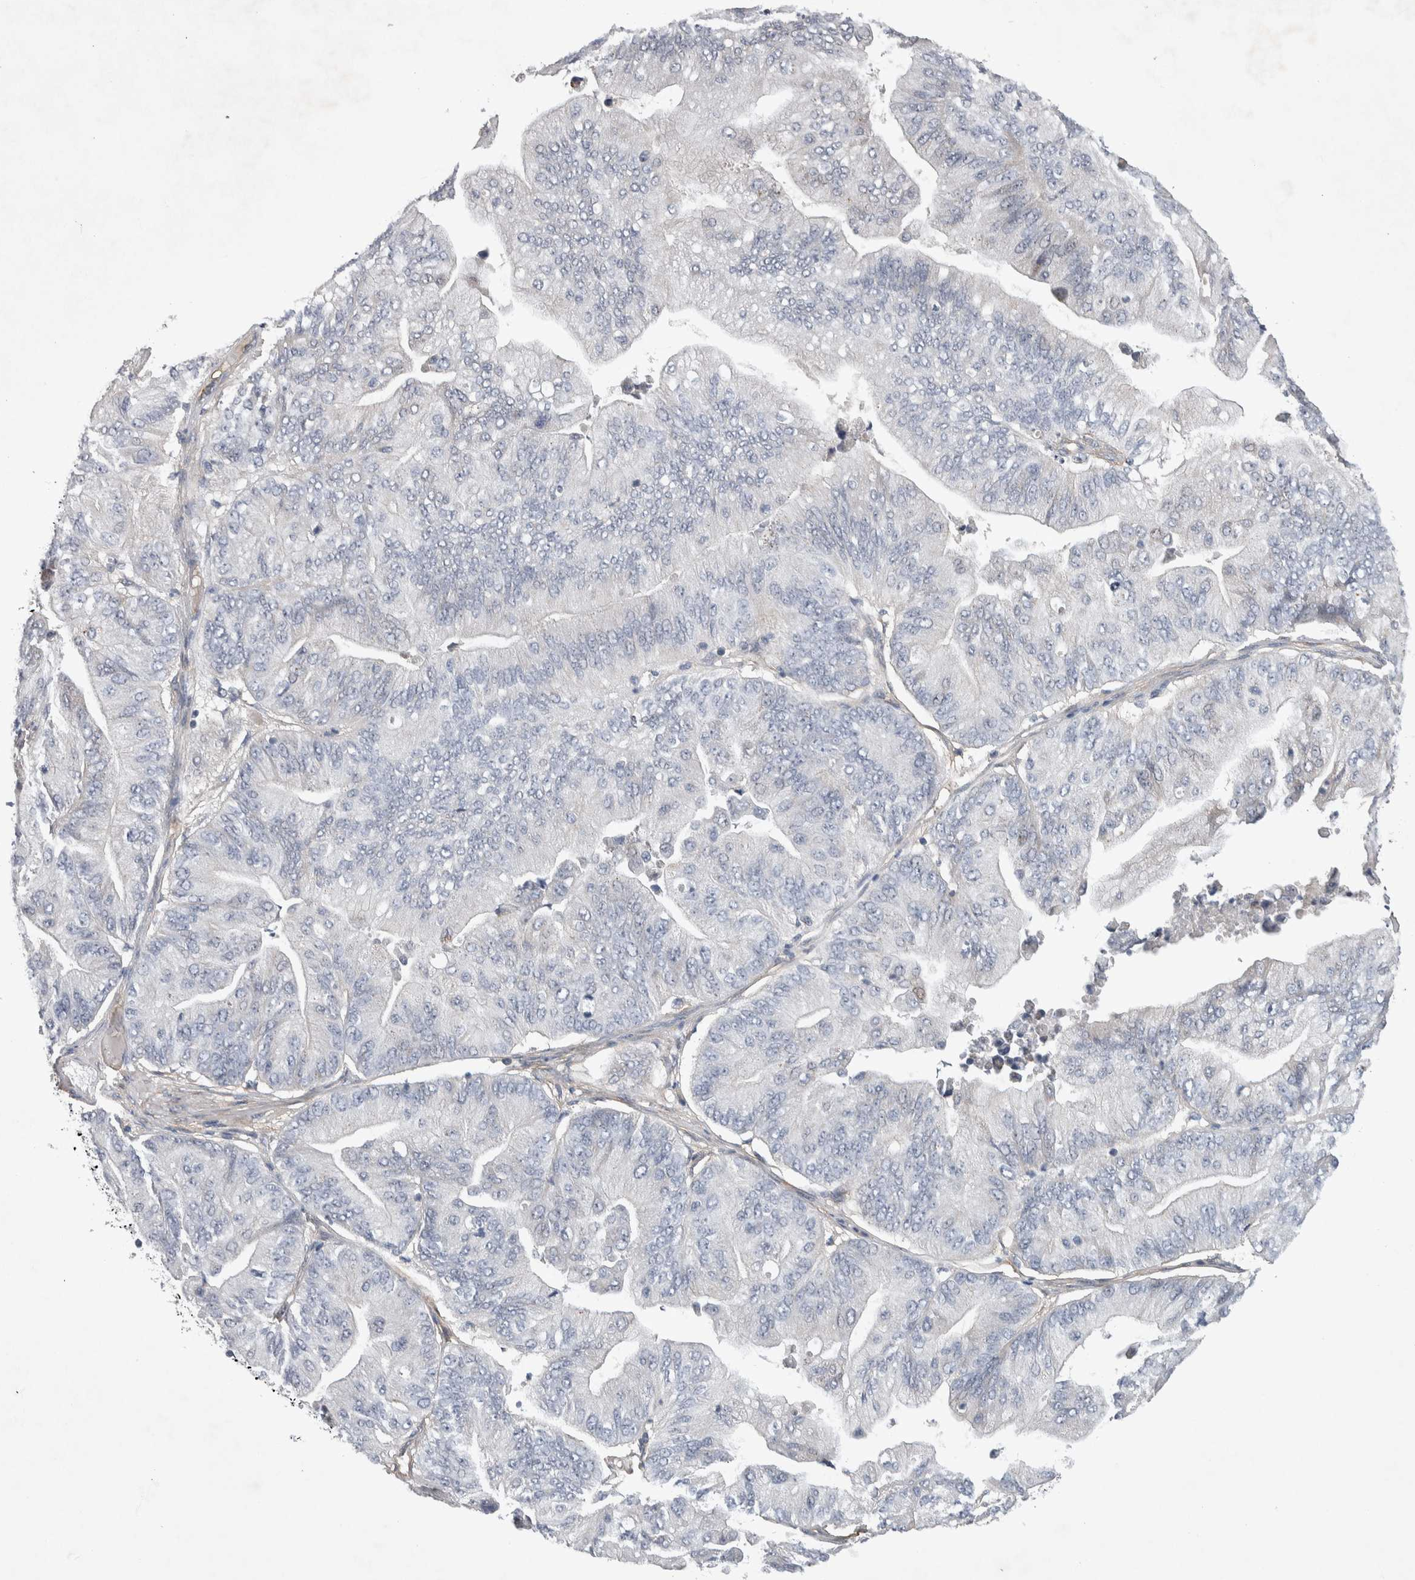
{"staining": {"intensity": "negative", "quantity": "none", "location": "none"}, "tissue": "ovarian cancer", "cell_type": "Tumor cells", "image_type": "cancer", "snomed": [{"axis": "morphology", "description": "Cystadenocarcinoma, mucinous, NOS"}, {"axis": "topography", "description": "Ovary"}], "caption": "DAB immunohistochemical staining of mucinous cystadenocarcinoma (ovarian) exhibits no significant expression in tumor cells.", "gene": "CEP131", "patient": {"sex": "female", "age": 61}}